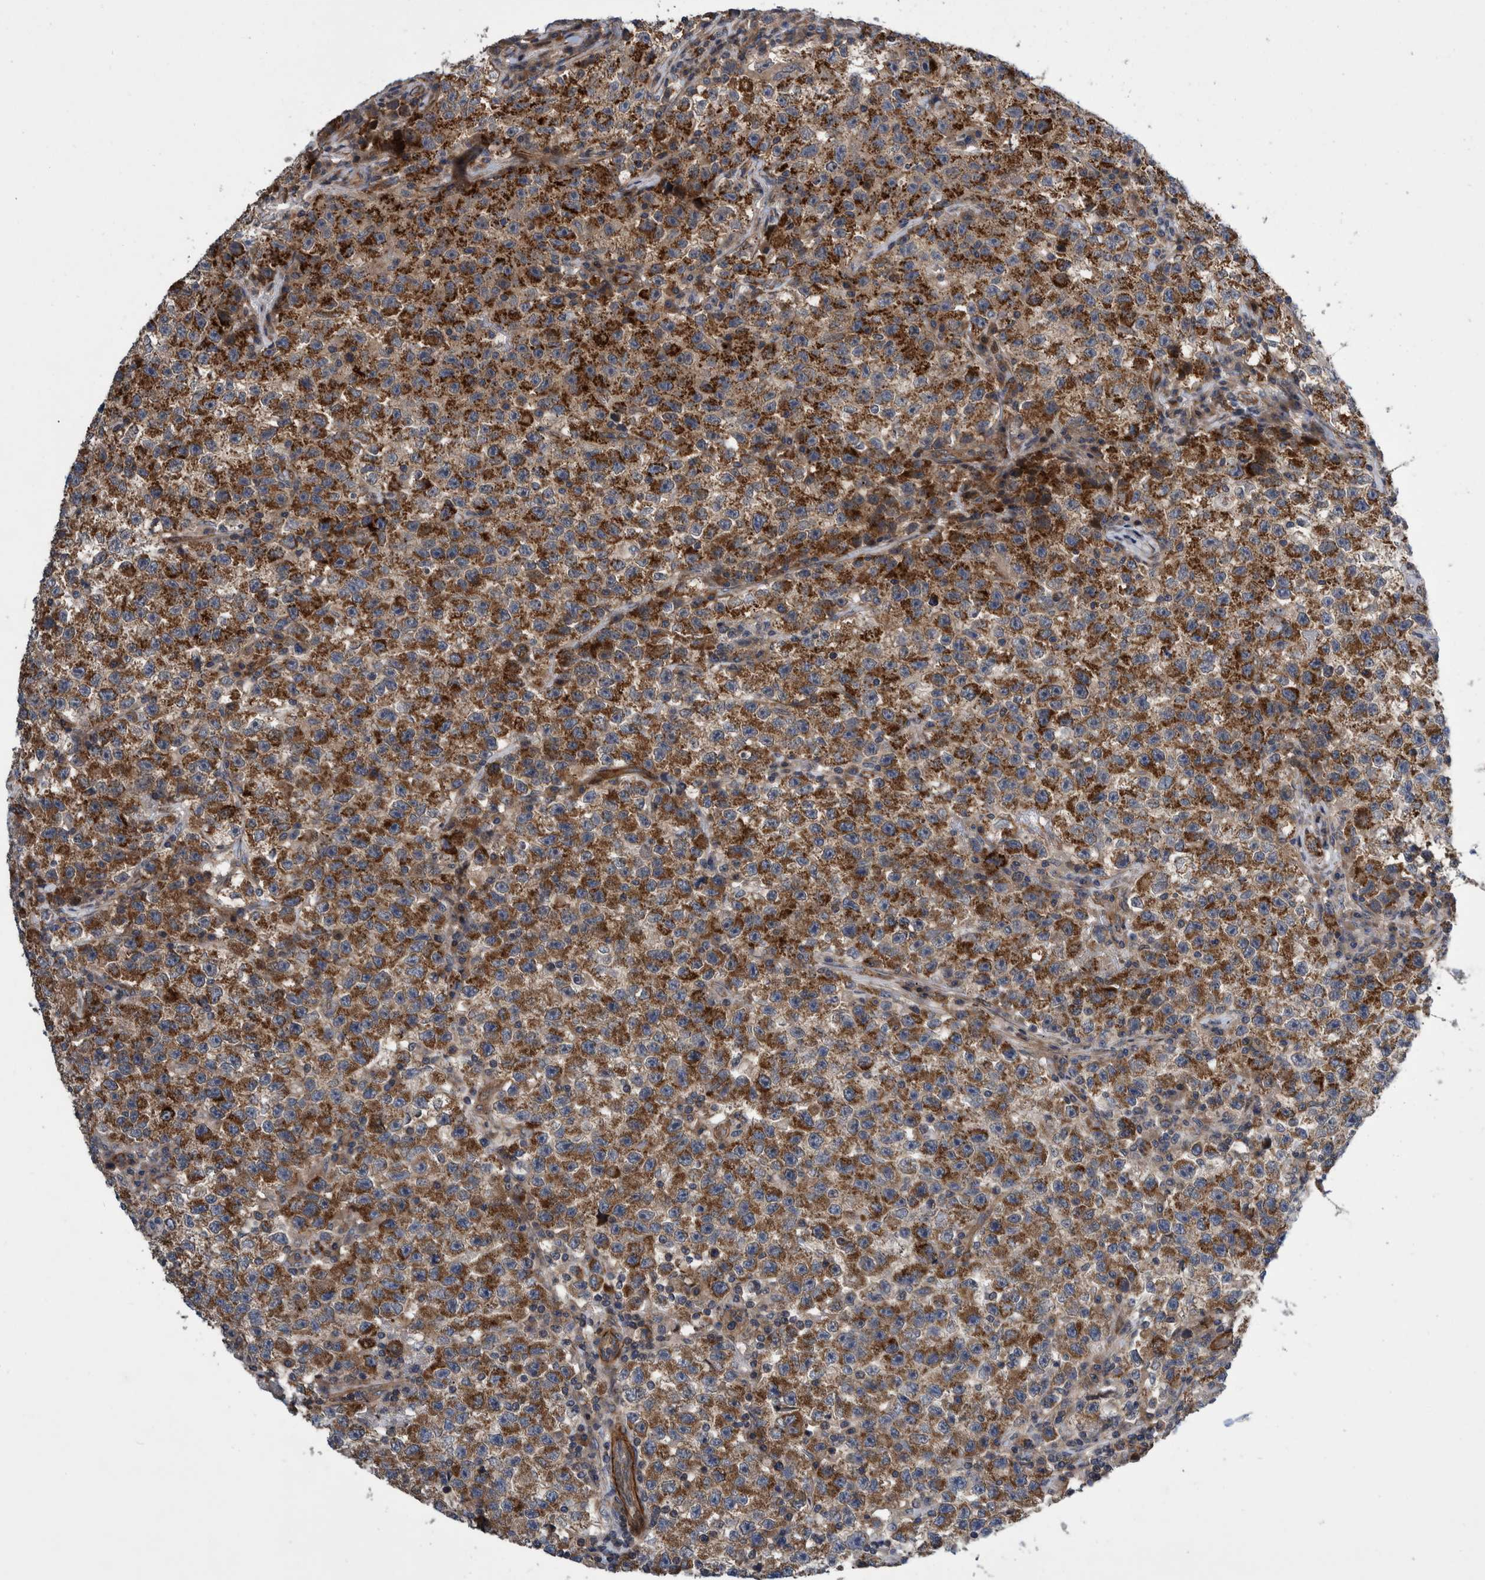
{"staining": {"intensity": "strong", "quantity": ">75%", "location": "cytoplasmic/membranous"}, "tissue": "testis cancer", "cell_type": "Tumor cells", "image_type": "cancer", "snomed": [{"axis": "morphology", "description": "Seminoma, NOS"}, {"axis": "topography", "description": "Testis"}], "caption": "This histopathology image displays testis seminoma stained with IHC to label a protein in brown. The cytoplasmic/membranous of tumor cells show strong positivity for the protein. Nuclei are counter-stained blue.", "gene": "GRPEL2", "patient": {"sex": "male", "age": 22}}